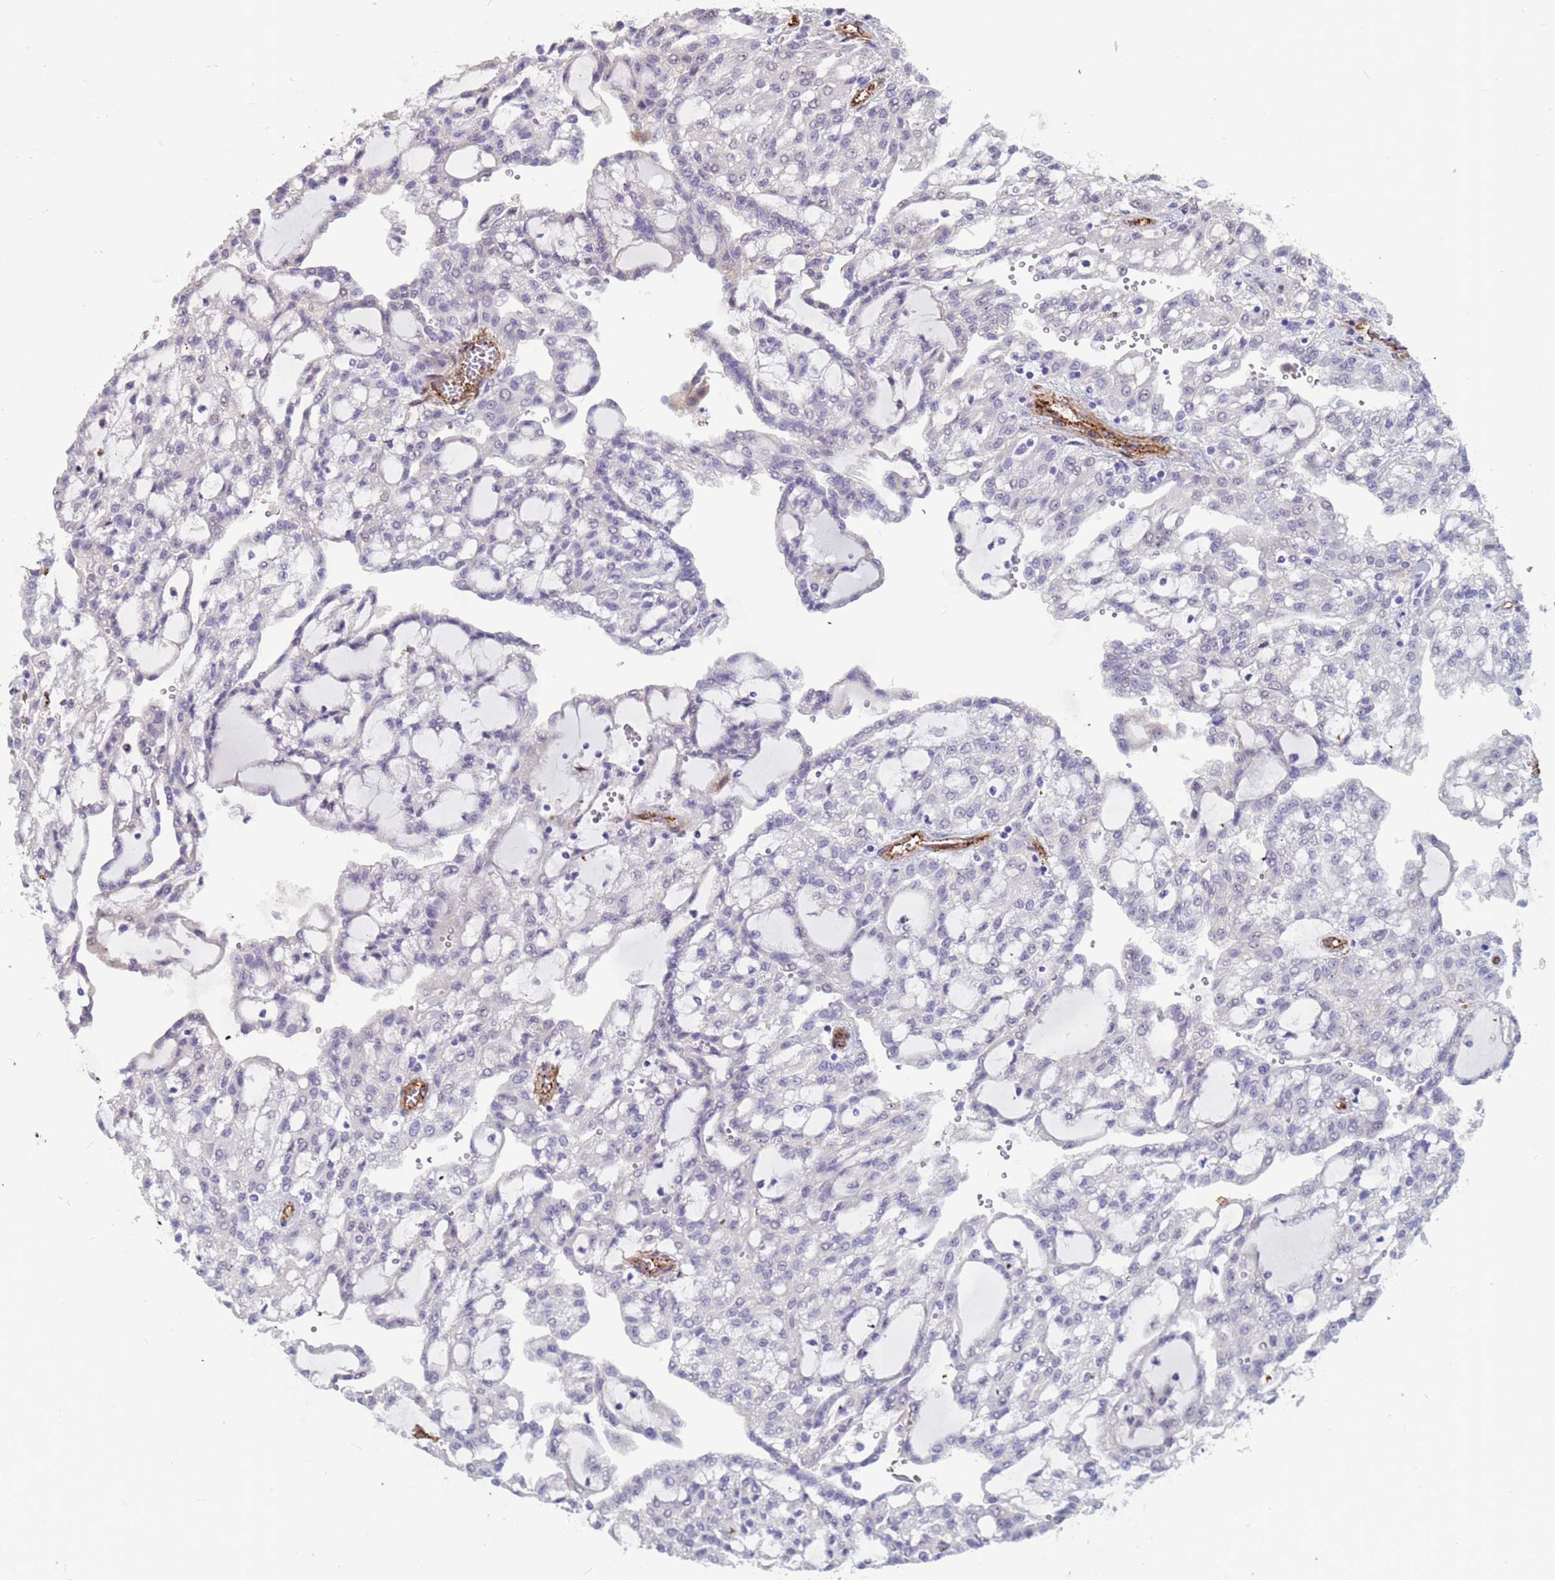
{"staining": {"intensity": "negative", "quantity": "none", "location": "none"}, "tissue": "renal cancer", "cell_type": "Tumor cells", "image_type": "cancer", "snomed": [{"axis": "morphology", "description": "Adenocarcinoma, NOS"}, {"axis": "topography", "description": "Kidney"}], "caption": "IHC of human renal adenocarcinoma displays no expression in tumor cells.", "gene": "EHD2", "patient": {"sex": "male", "age": 63}}